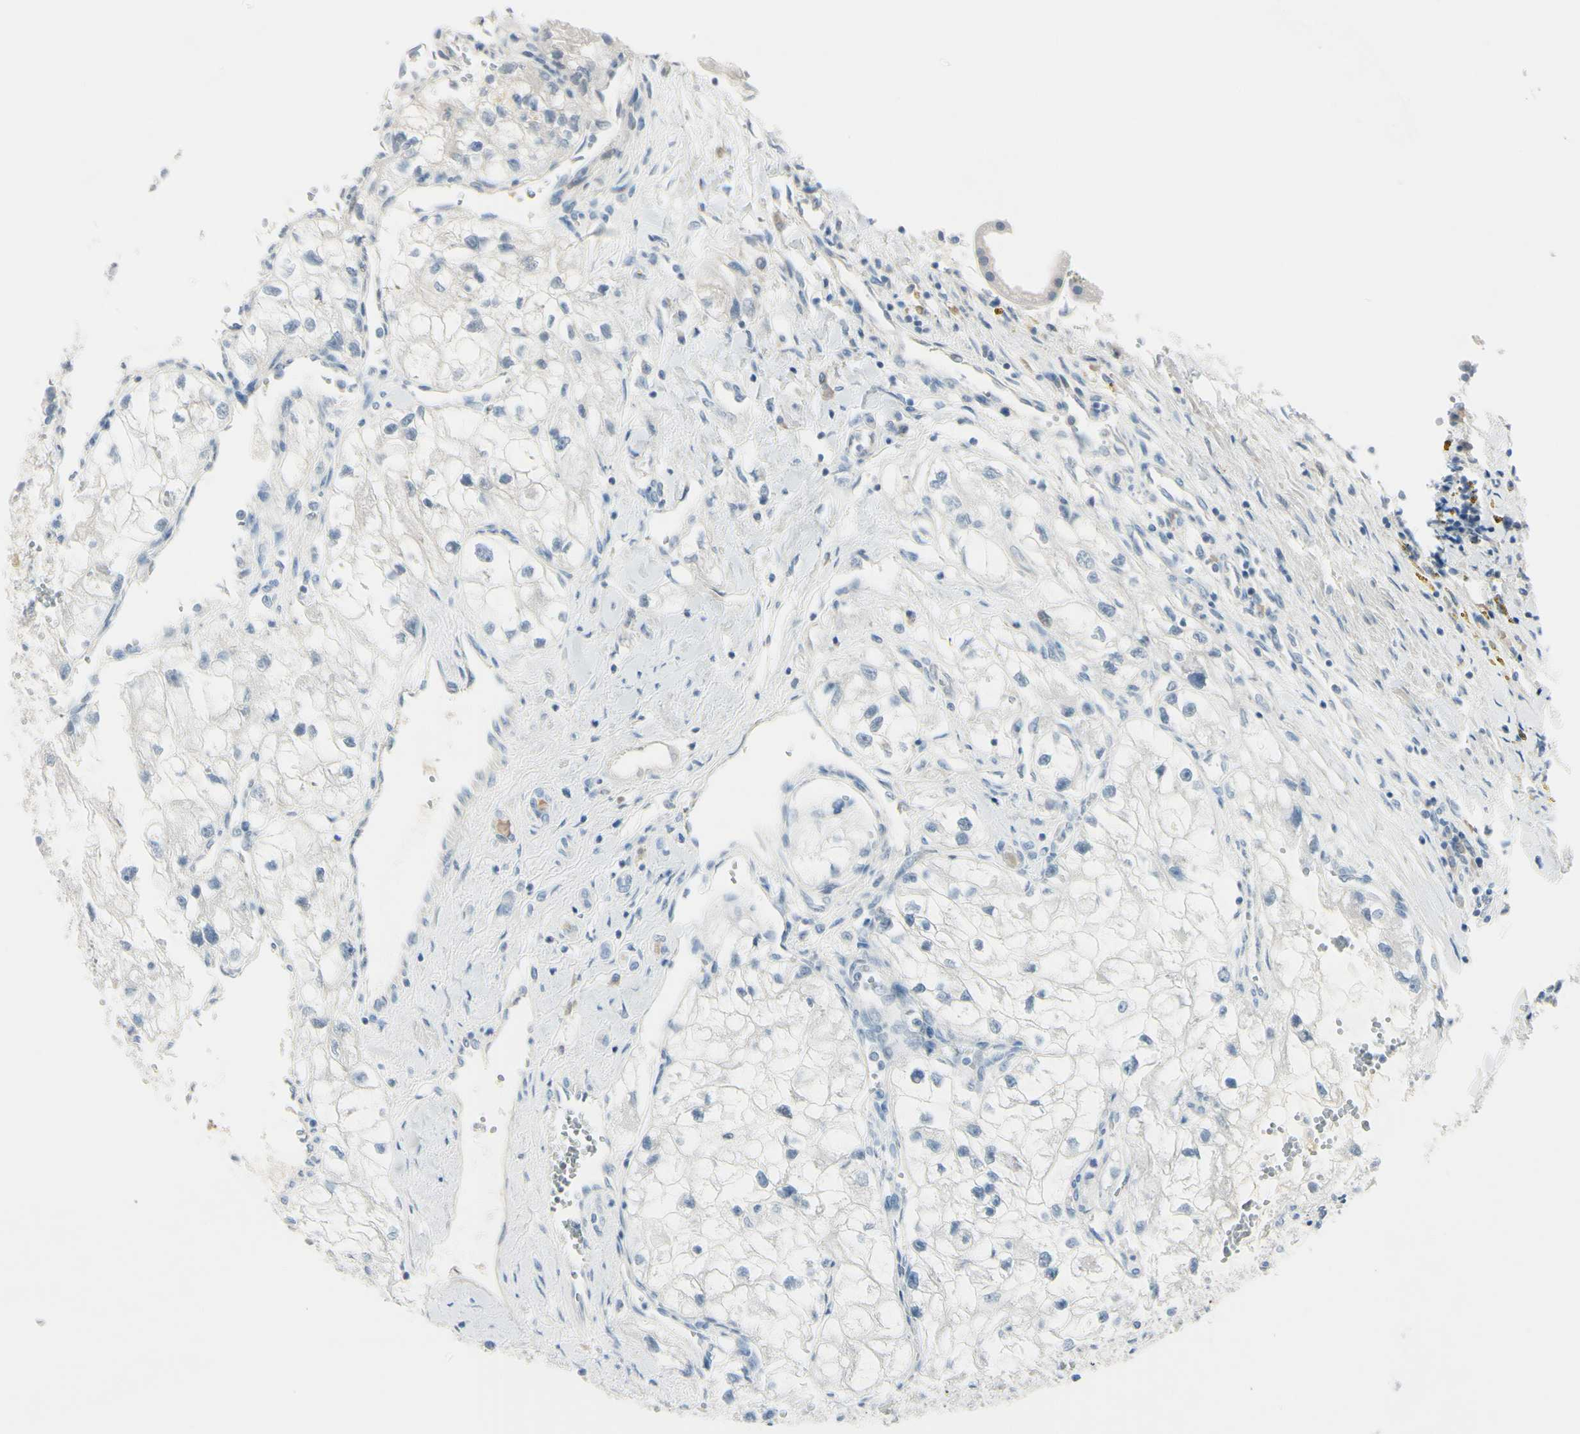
{"staining": {"intensity": "negative", "quantity": "none", "location": "none"}, "tissue": "renal cancer", "cell_type": "Tumor cells", "image_type": "cancer", "snomed": [{"axis": "morphology", "description": "Adenocarcinoma, NOS"}, {"axis": "topography", "description": "Kidney"}], "caption": "IHC micrograph of human renal cancer stained for a protein (brown), which demonstrates no staining in tumor cells. (Stains: DAB IHC with hematoxylin counter stain, Microscopy: brightfield microscopy at high magnification).", "gene": "ASB9", "patient": {"sex": "female", "age": 70}}